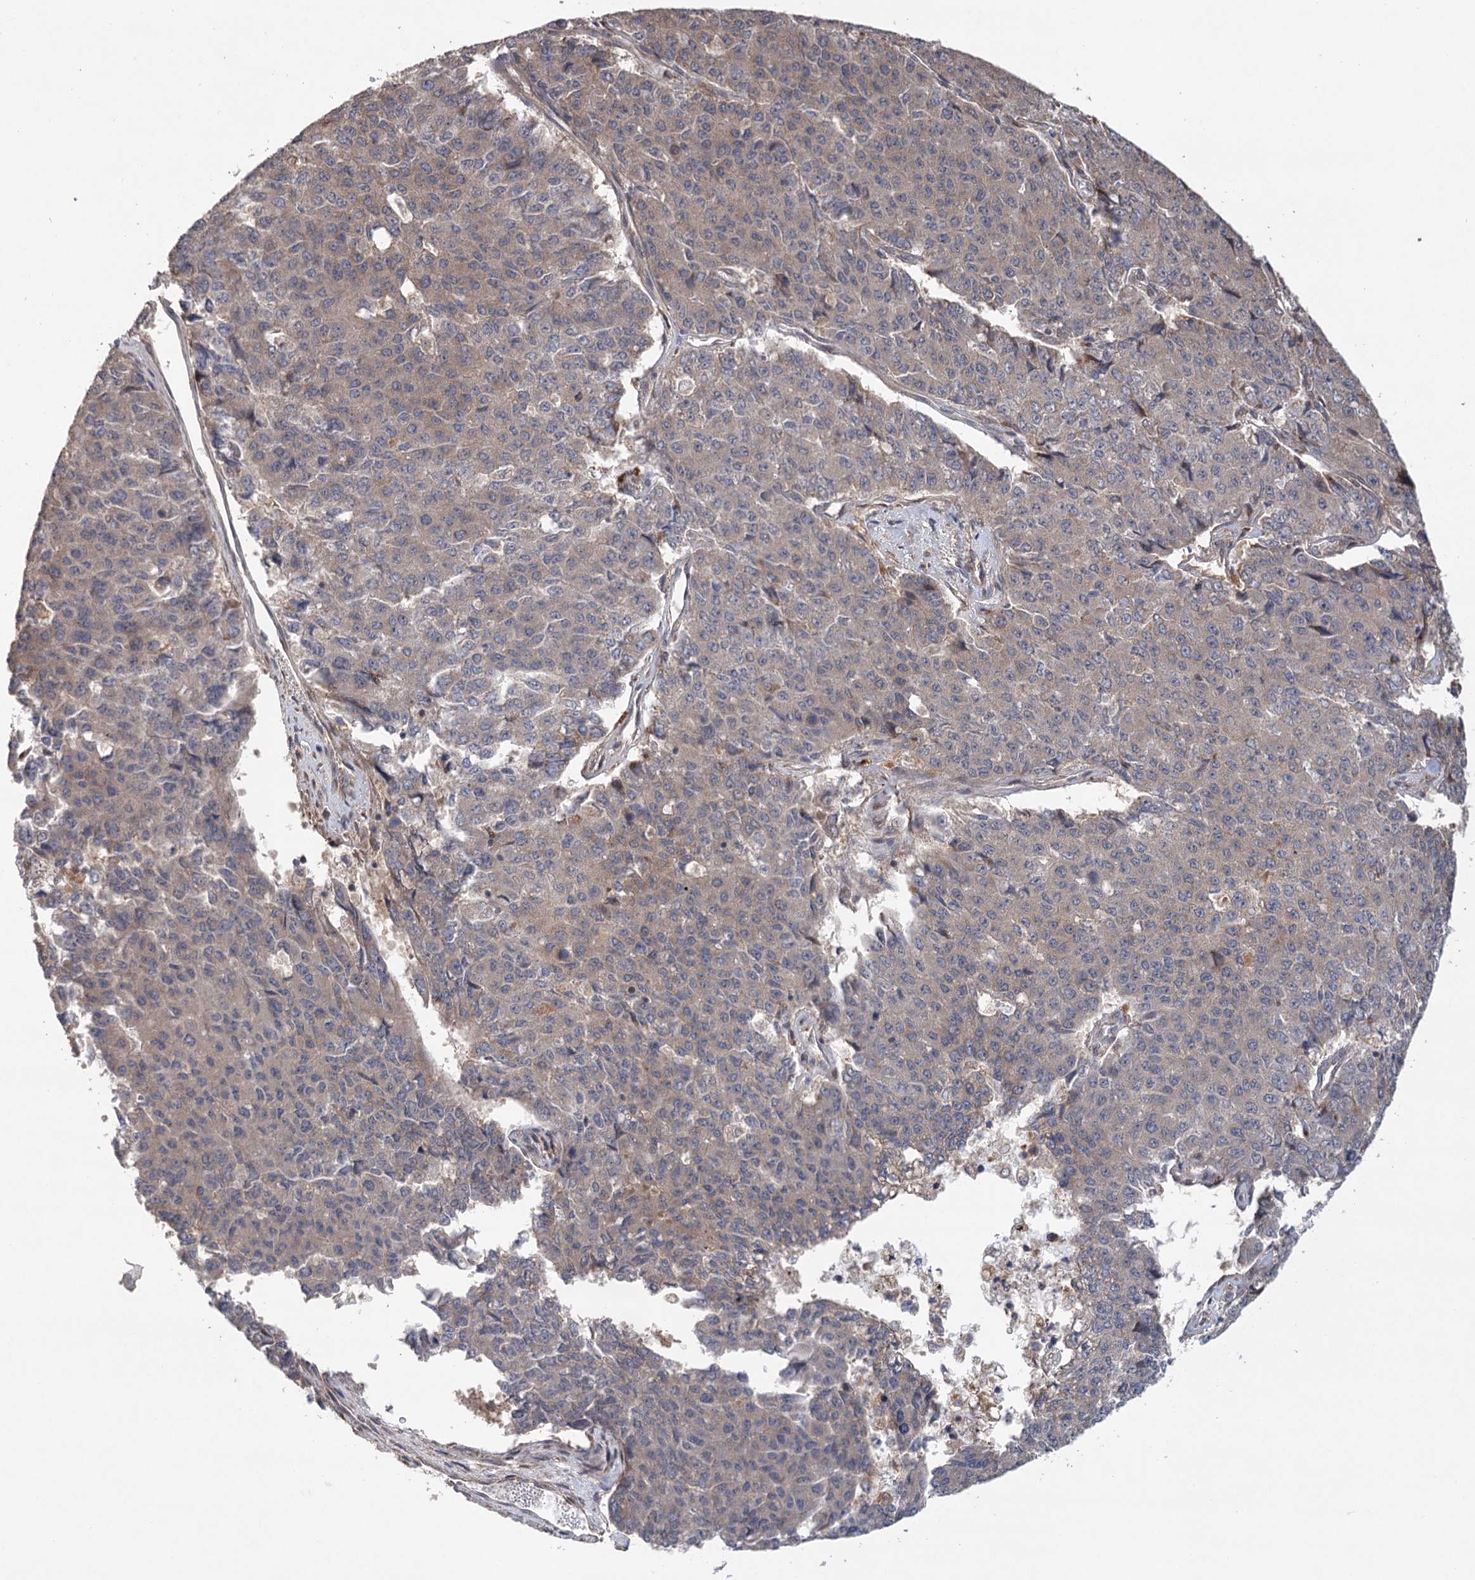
{"staining": {"intensity": "weak", "quantity": "<25%", "location": "cytoplasmic/membranous"}, "tissue": "pancreatic cancer", "cell_type": "Tumor cells", "image_type": "cancer", "snomed": [{"axis": "morphology", "description": "Adenocarcinoma, NOS"}, {"axis": "topography", "description": "Pancreas"}], "caption": "Immunohistochemistry (IHC) of human pancreatic adenocarcinoma shows no staining in tumor cells.", "gene": "LSS", "patient": {"sex": "male", "age": 50}}